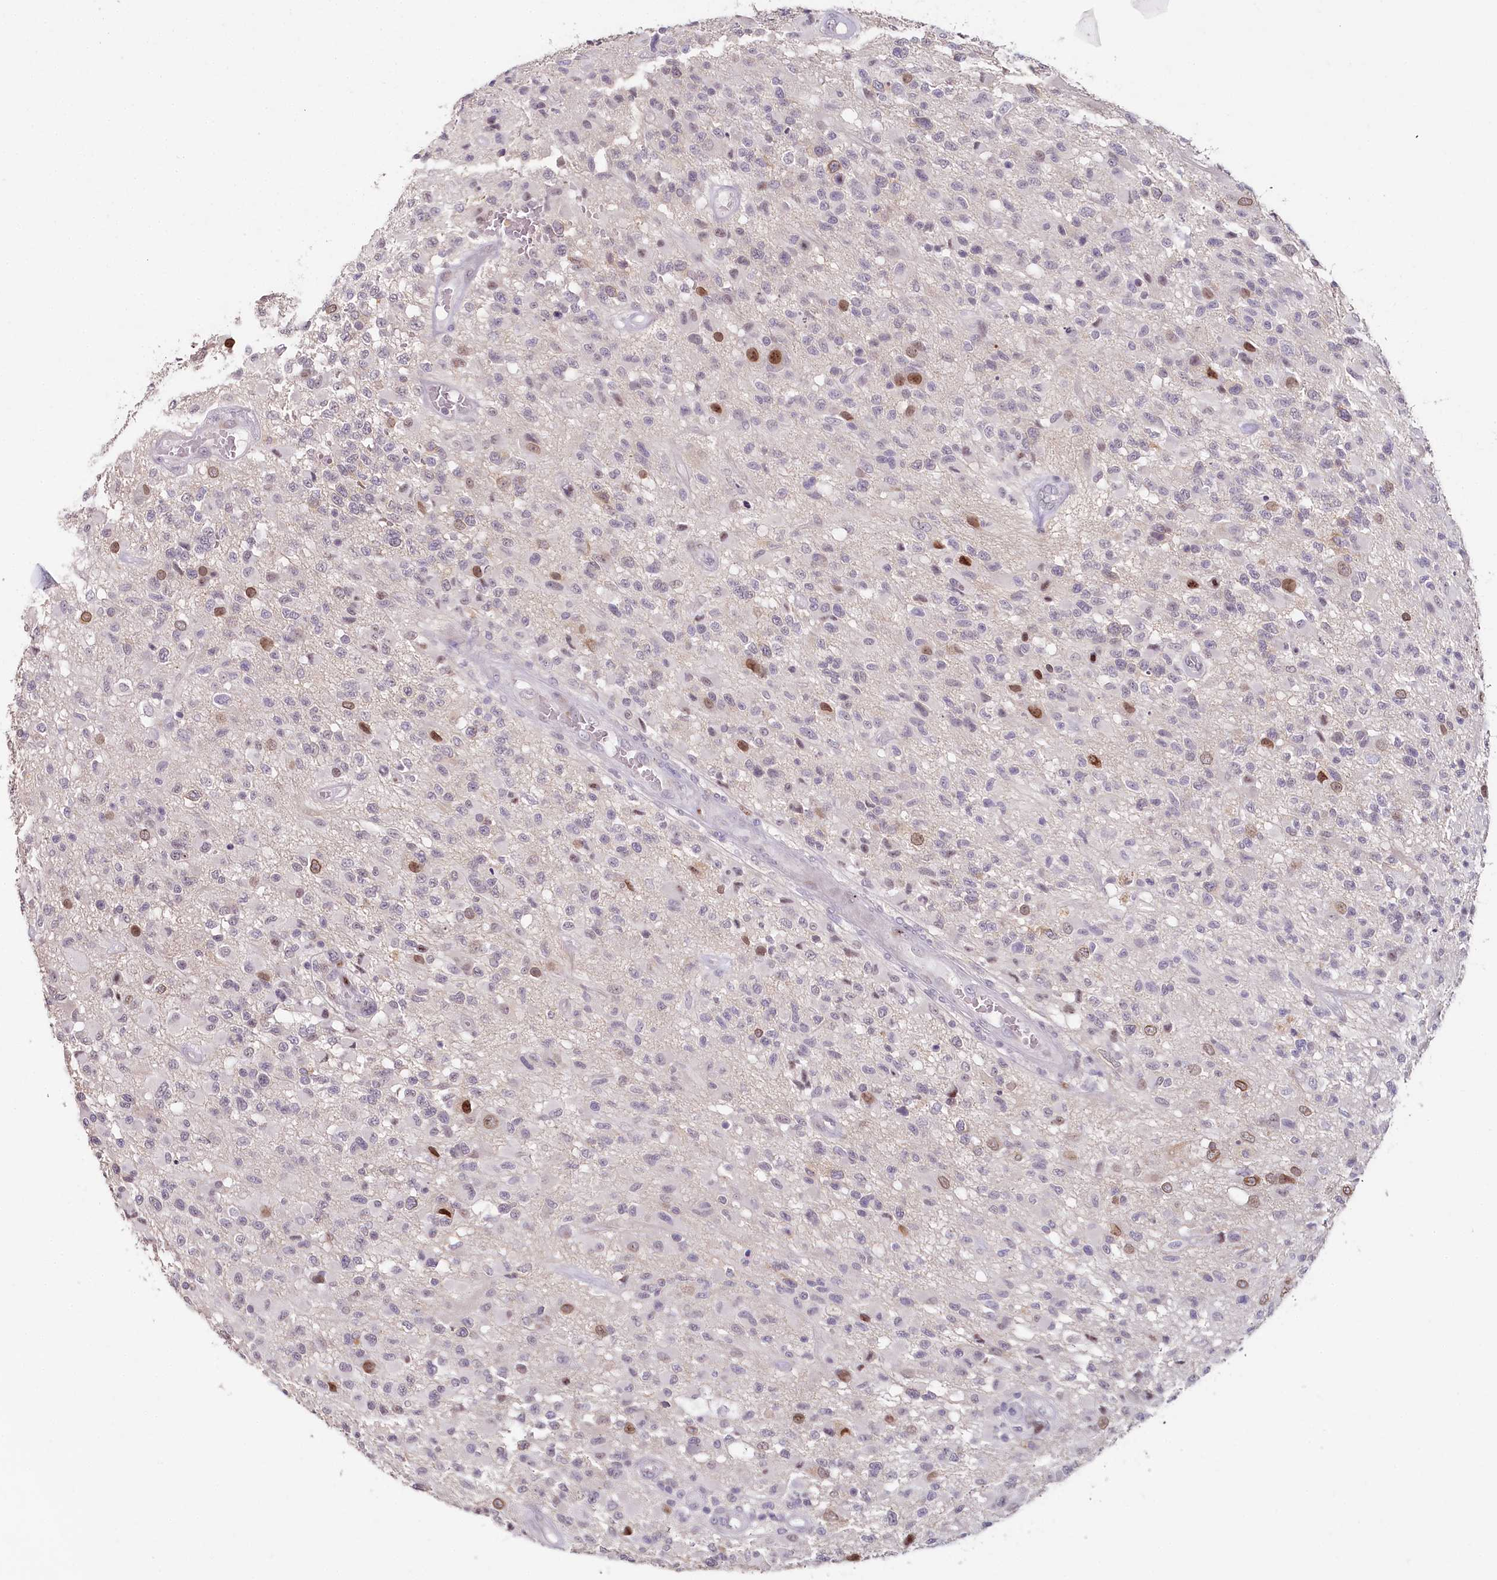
{"staining": {"intensity": "negative", "quantity": "none", "location": "none"}, "tissue": "glioma", "cell_type": "Tumor cells", "image_type": "cancer", "snomed": [{"axis": "morphology", "description": "Glioma, malignant, High grade"}, {"axis": "morphology", "description": "Glioblastoma, NOS"}, {"axis": "topography", "description": "Brain"}], "caption": "The micrograph demonstrates no staining of tumor cells in glioma.", "gene": "HPD", "patient": {"sex": "male", "age": 60}}